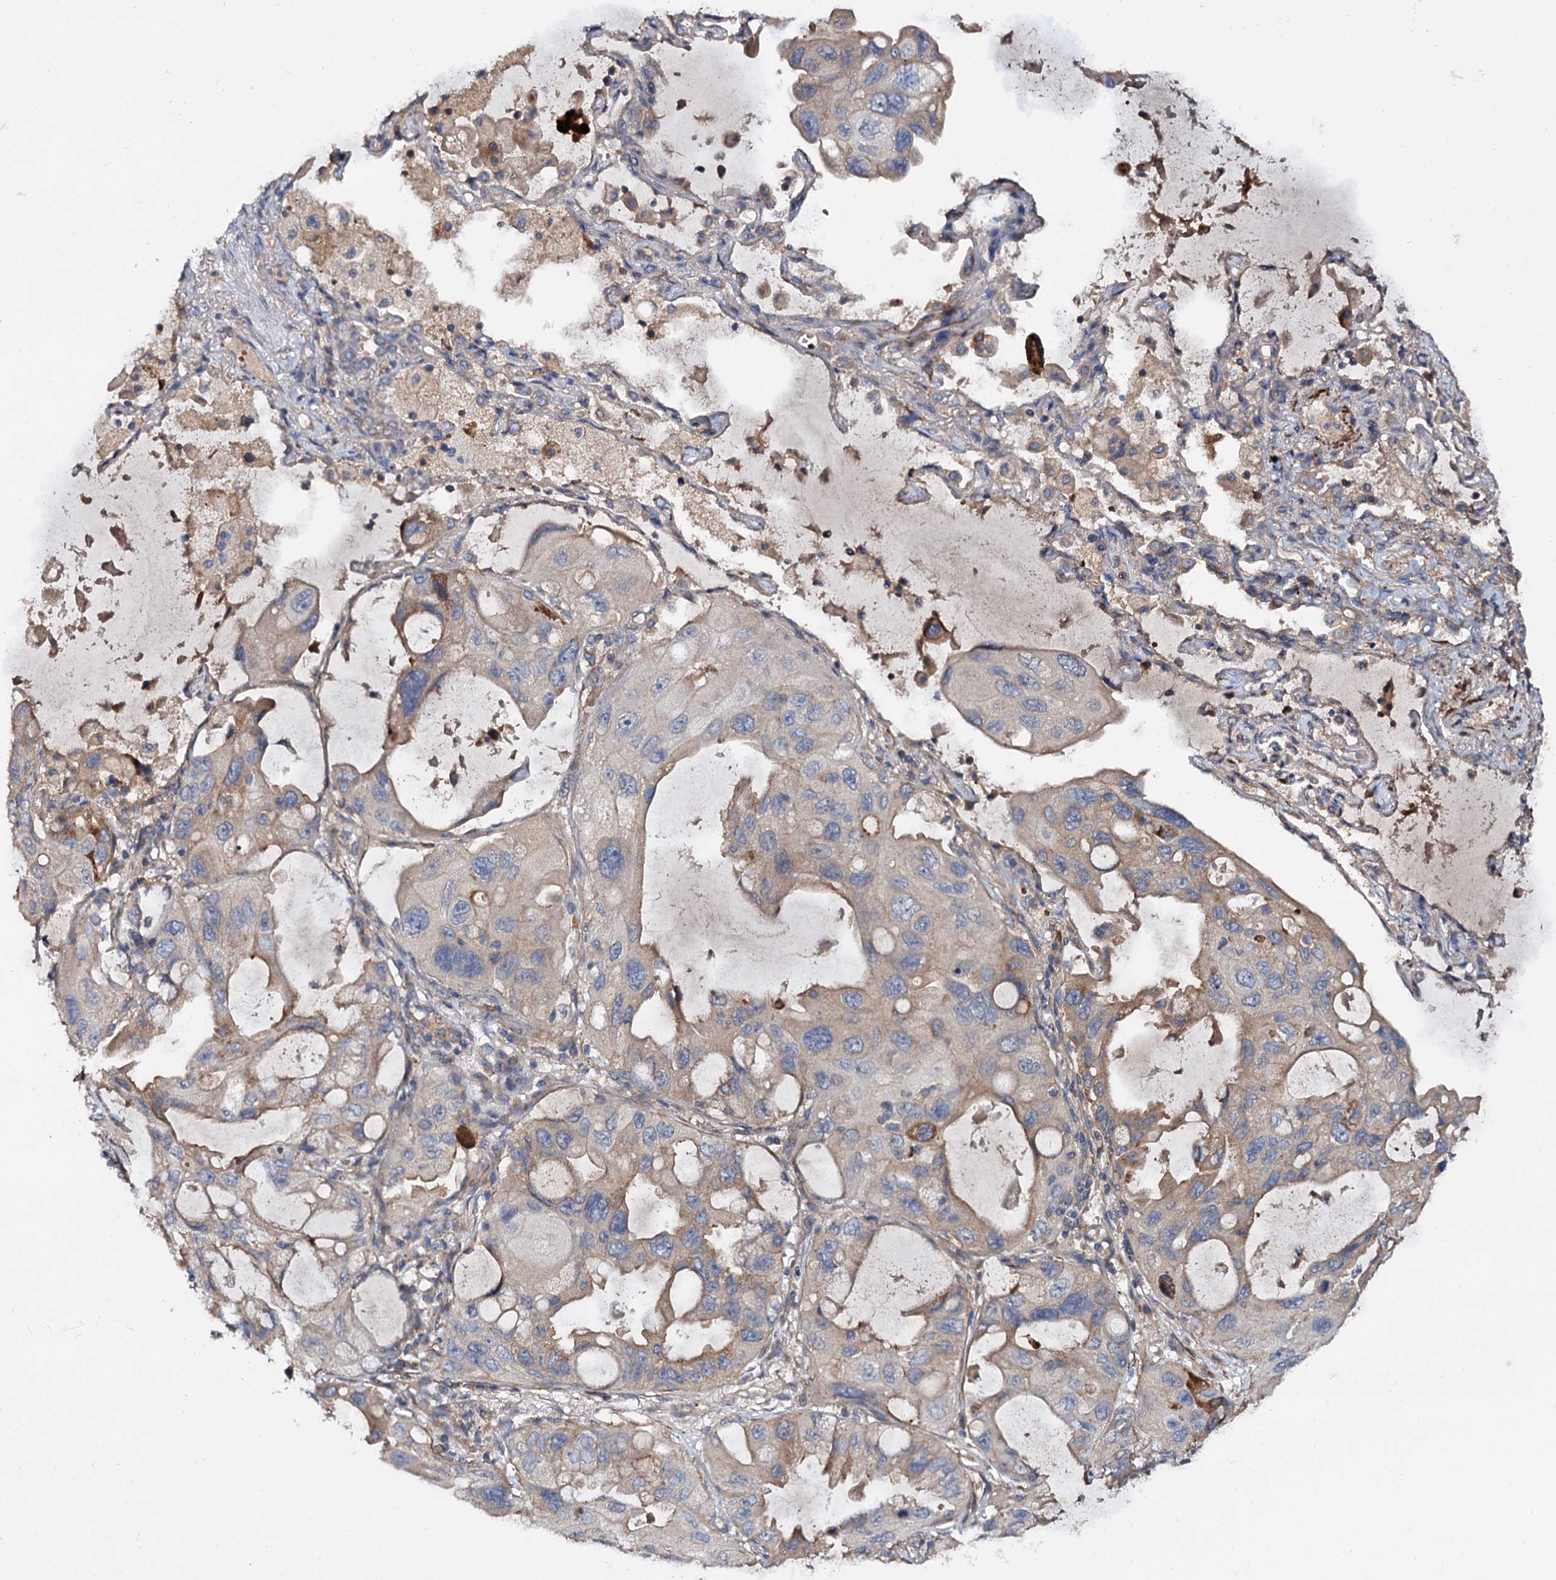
{"staining": {"intensity": "weak", "quantity": "<25%", "location": "cytoplasmic/membranous"}, "tissue": "lung cancer", "cell_type": "Tumor cells", "image_type": "cancer", "snomed": [{"axis": "morphology", "description": "Squamous cell carcinoma, NOS"}, {"axis": "topography", "description": "Lung"}], "caption": "A high-resolution photomicrograph shows IHC staining of squamous cell carcinoma (lung), which demonstrates no significant positivity in tumor cells.", "gene": "ISM2", "patient": {"sex": "female", "age": 73}}